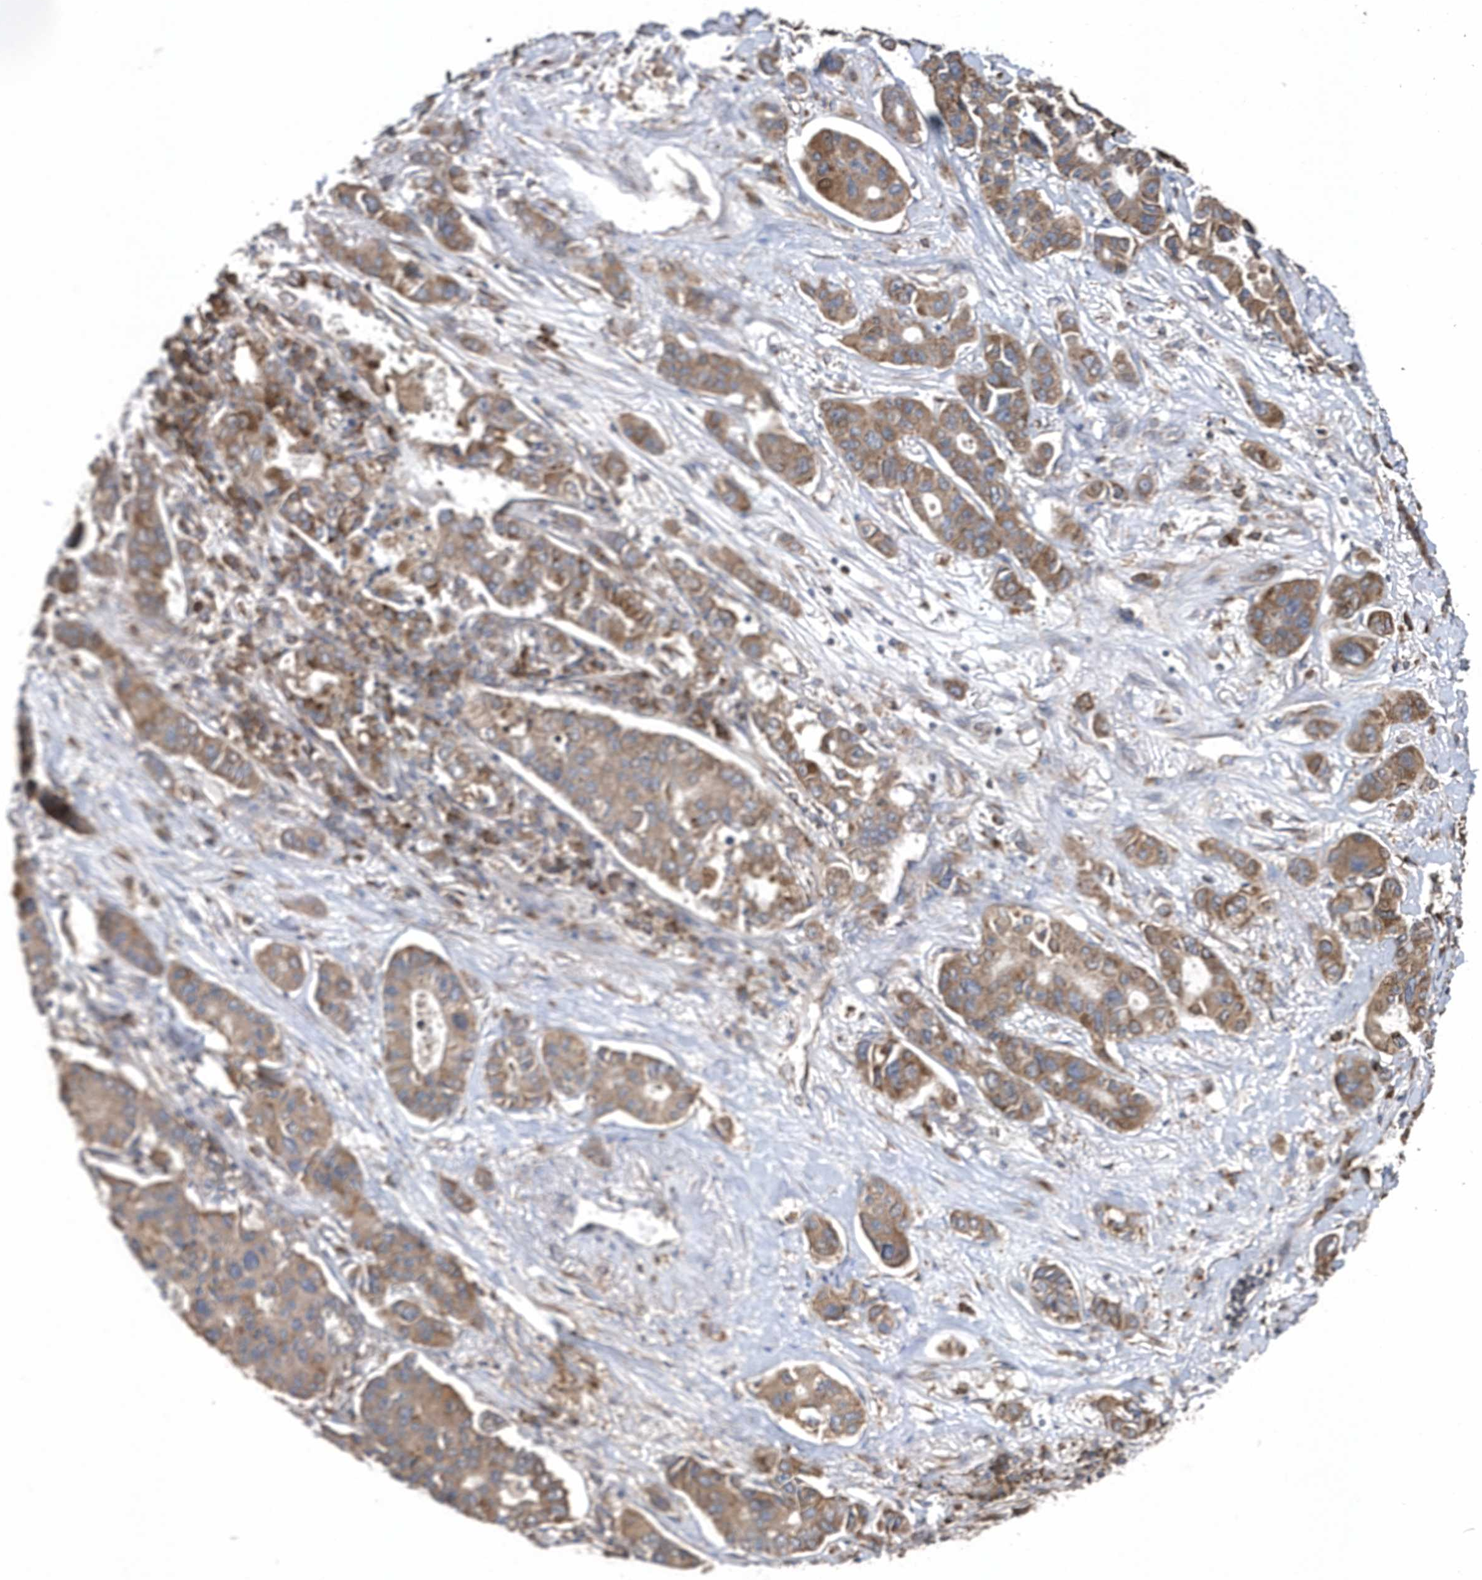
{"staining": {"intensity": "moderate", "quantity": ">75%", "location": "cytoplasmic/membranous"}, "tissue": "lung cancer", "cell_type": "Tumor cells", "image_type": "cancer", "snomed": [{"axis": "morphology", "description": "Adenocarcinoma, NOS"}, {"axis": "topography", "description": "Lung"}], "caption": "A micrograph of lung cancer (adenocarcinoma) stained for a protein displays moderate cytoplasmic/membranous brown staining in tumor cells.", "gene": "WASHC5", "patient": {"sex": "male", "age": 49}}